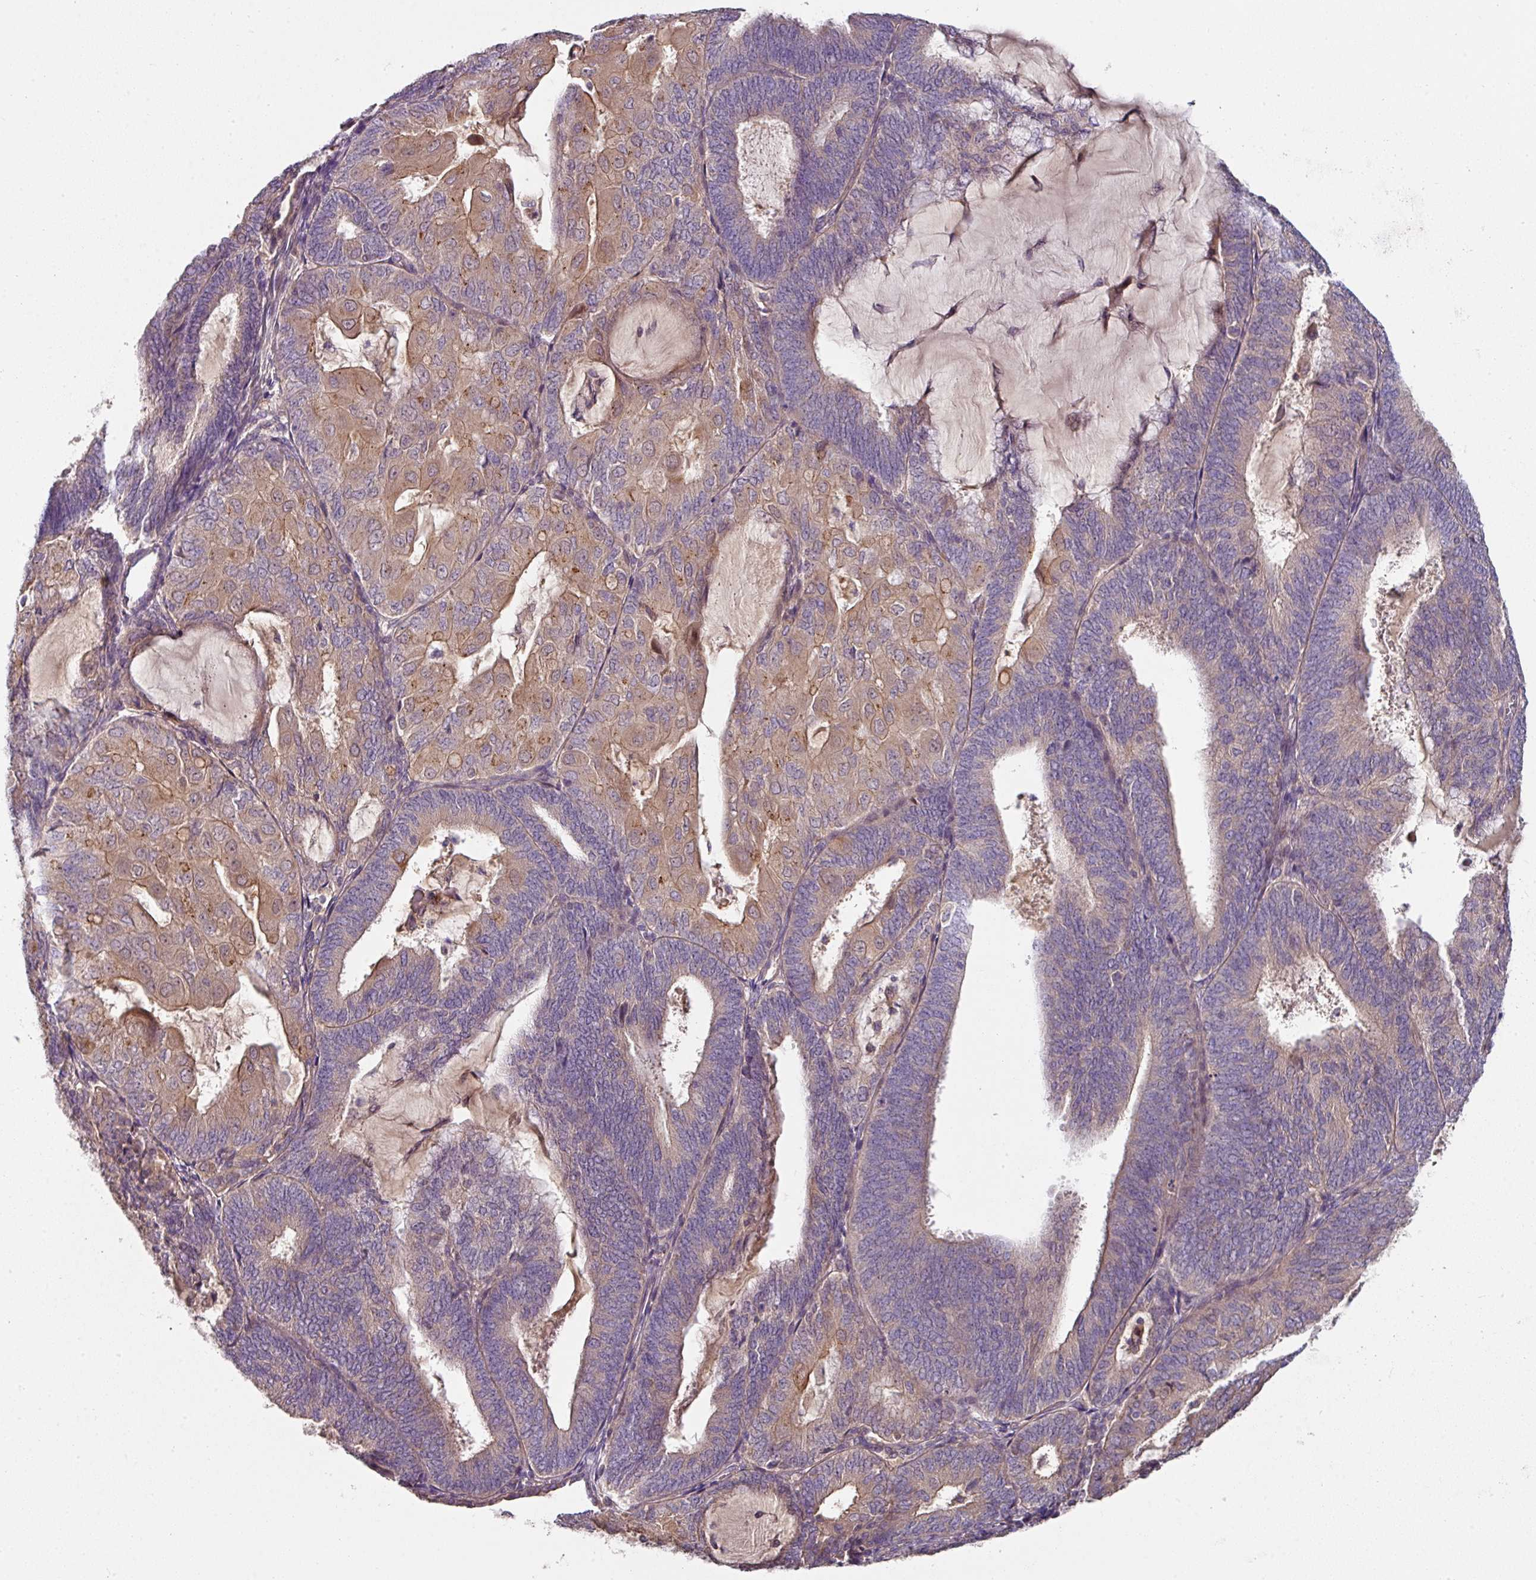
{"staining": {"intensity": "weak", "quantity": "<25%", "location": "cytoplasmic/membranous"}, "tissue": "endometrial cancer", "cell_type": "Tumor cells", "image_type": "cancer", "snomed": [{"axis": "morphology", "description": "Adenocarcinoma, NOS"}, {"axis": "topography", "description": "Endometrium"}], "caption": "Endometrial adenocarcinoma was stained to show a protein in brown. There is no significant positivity in tumor cells.", "gene": "C4orf48", "patient": {"sex": "female", "age": 81}}